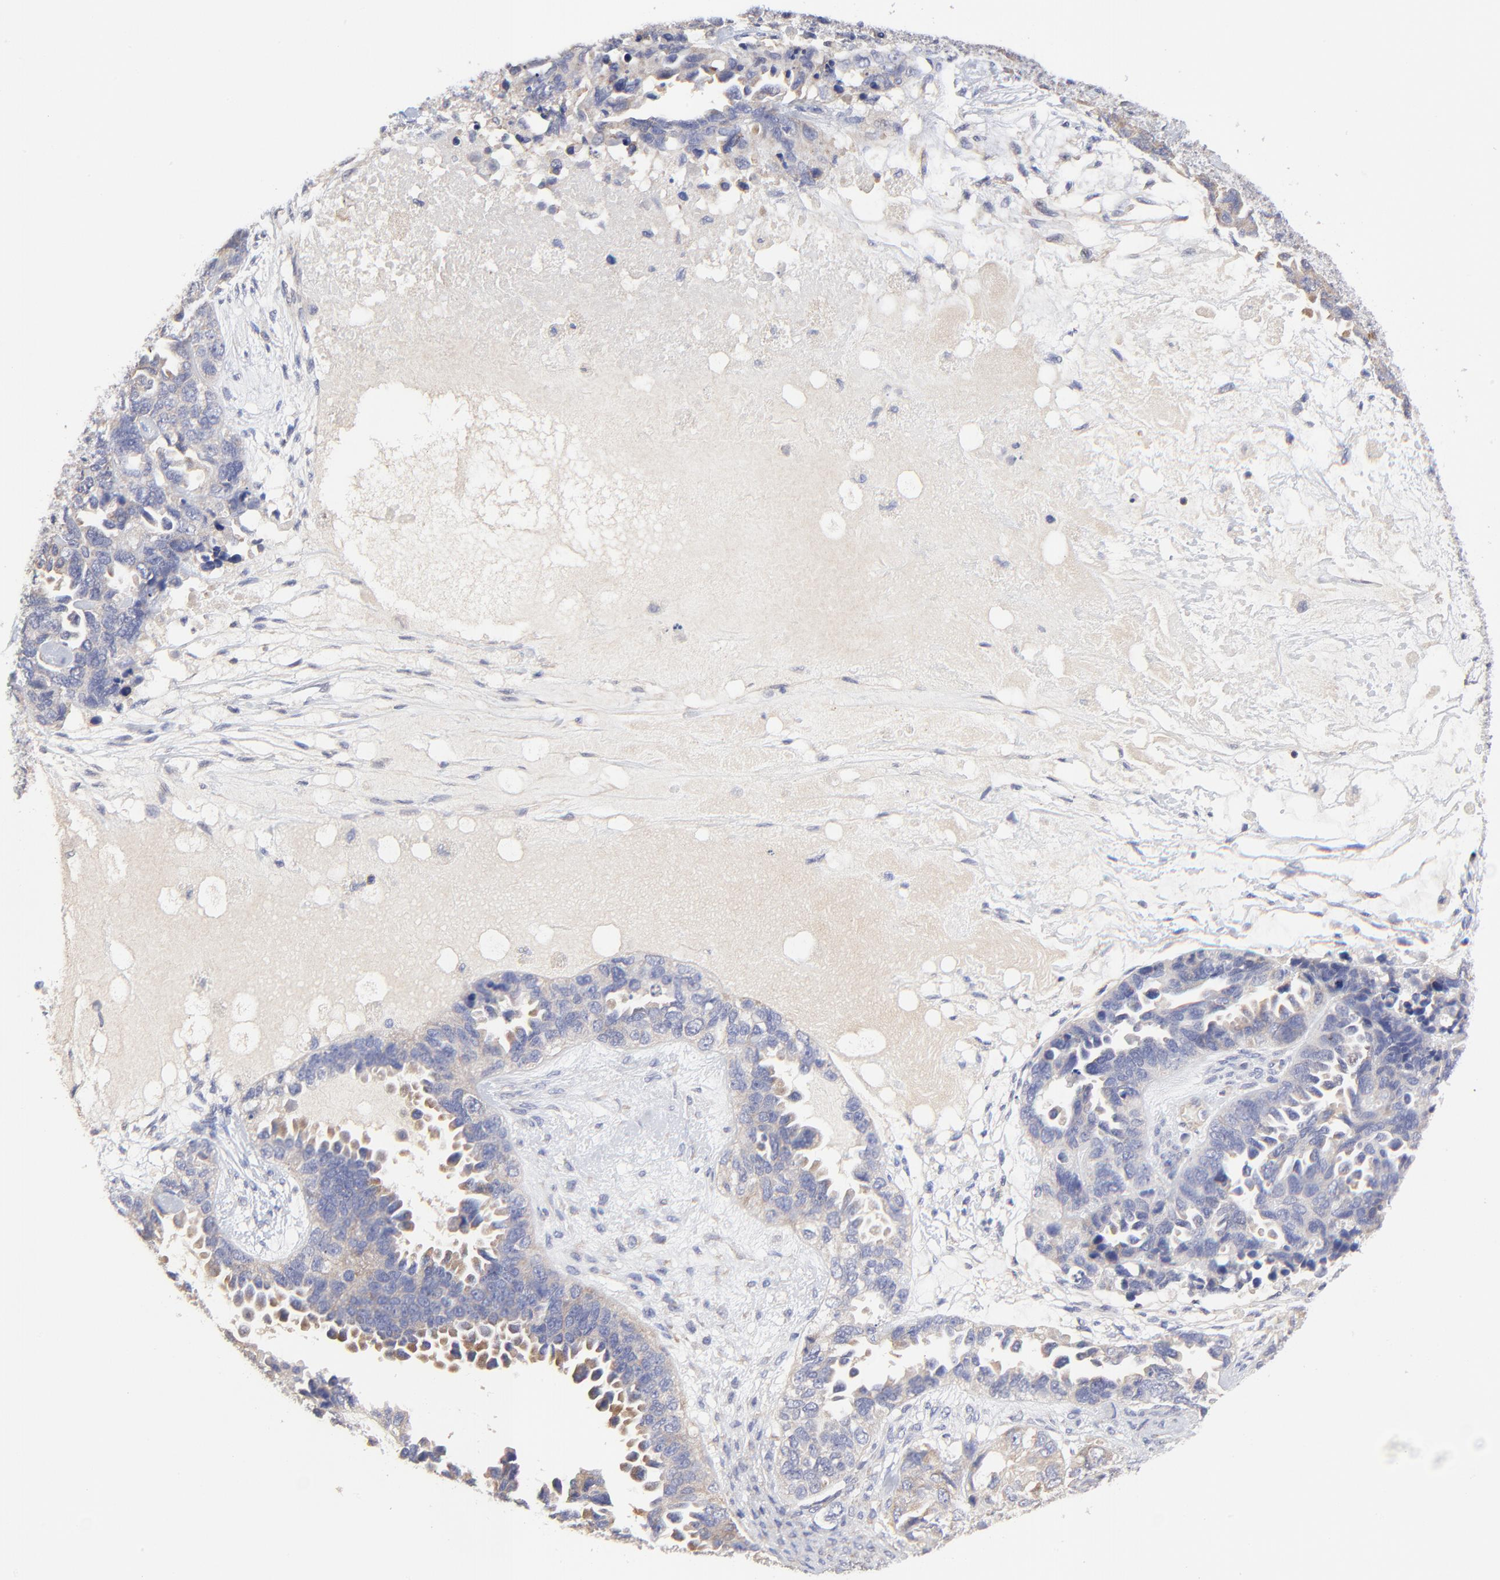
{"staining": {"intensity": "weak", "quantity": "25%-75%", "location": "cytoplasmic/membranous"}, "tissue": "ovarian cancer", "cell_type": "Tumor cells", "image_type": "cancer", "snomed": [{"axis": "morphology", "description": "Cystadenocarcinoma, serous, NOS"}, {"axis": "topography", "description": "Ovary"}], "caption": "Immunohistochemical staining of human serous cystadenocarcinoma (ovarian) displays weak cytoplasmic/membranous protein staining in about 25%-75% of tumor cells.", "gene": "SULF2", "patient": {"sex": "female", "age": 82}}